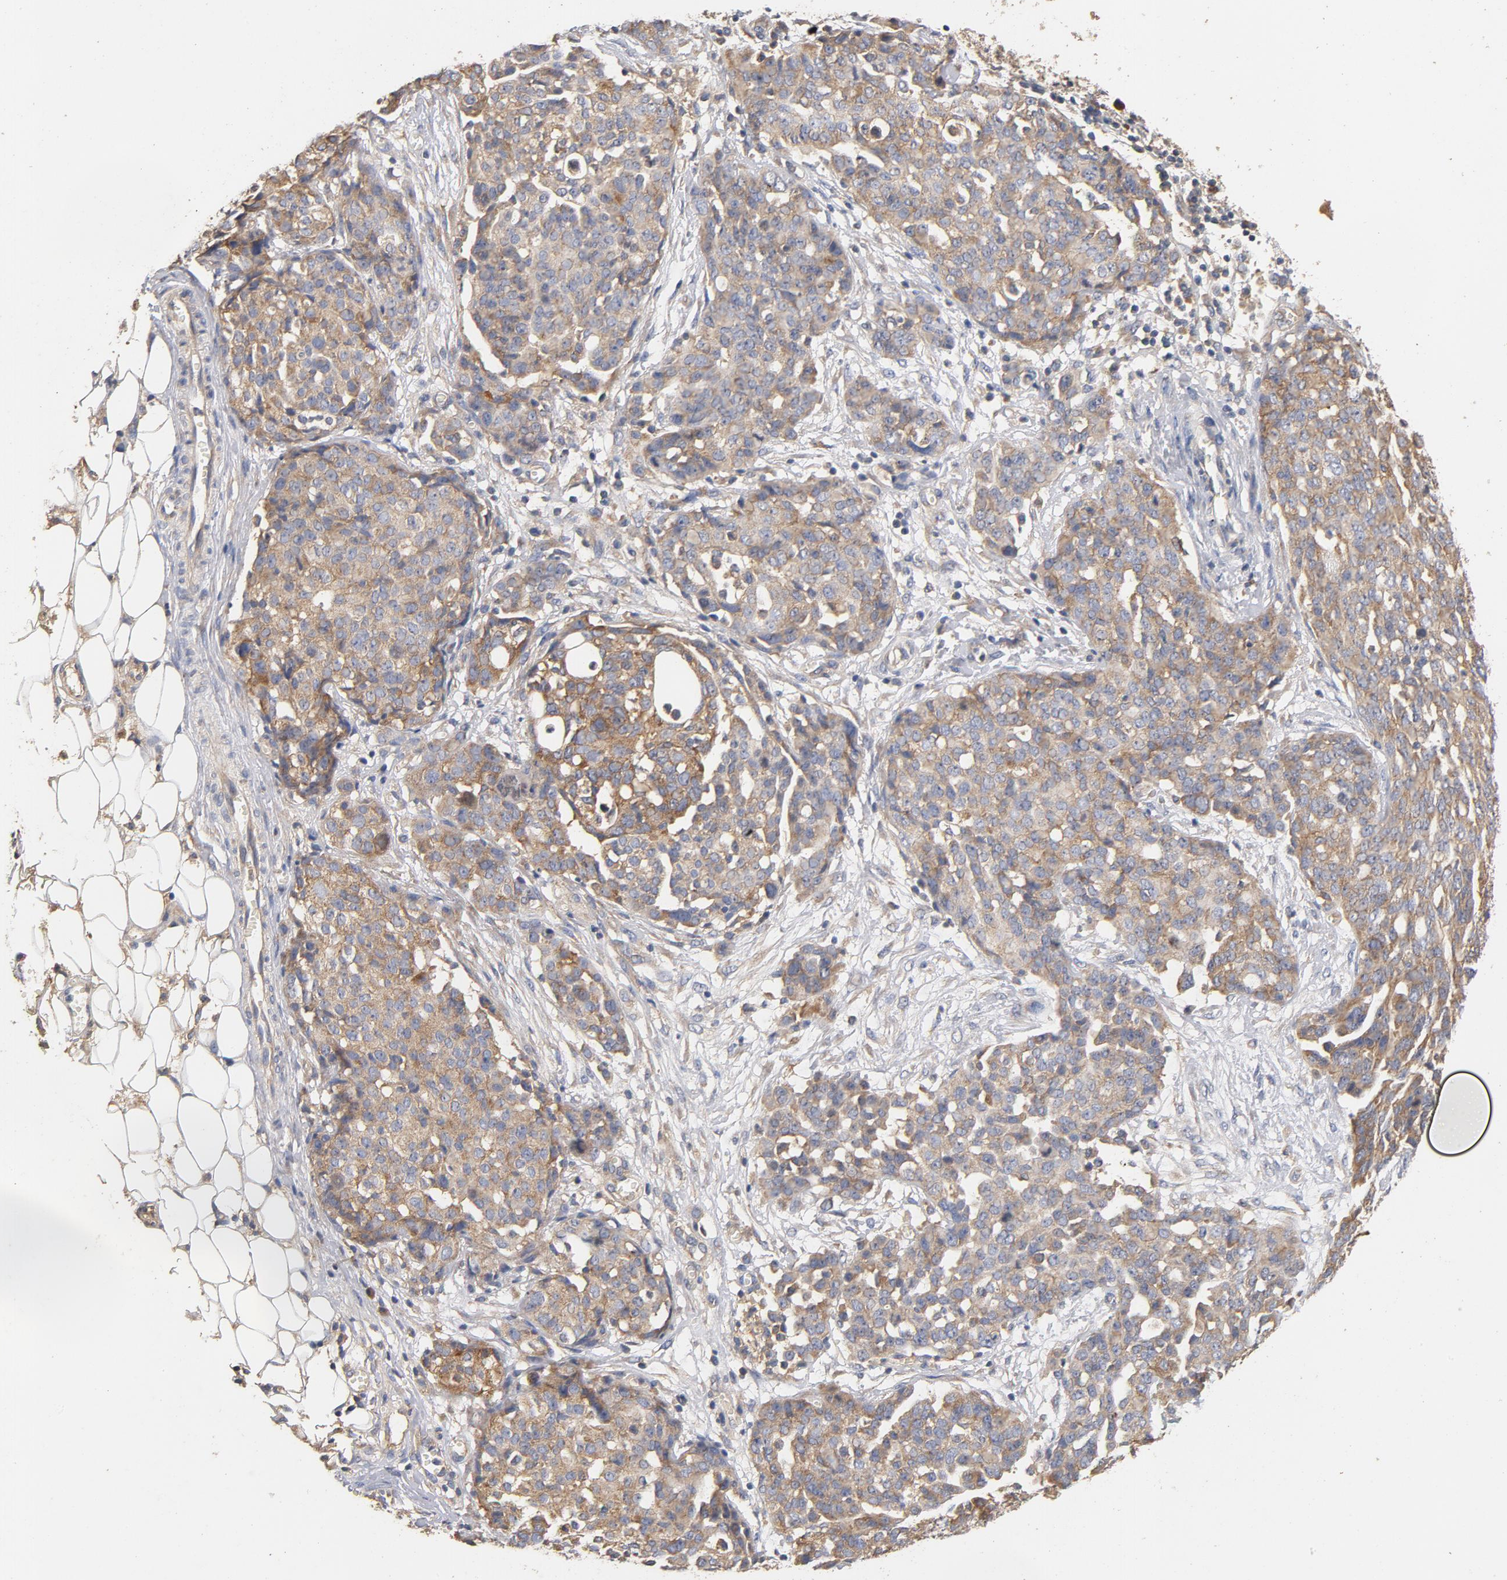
{"staining": {"intensity": "weak", "quantity": ">75%", "location": "cytoplasmic/membranous"}, "tissue": "ovarian cancer", "cell_type": "Tumor cells", "image_type": "cancer", "snomed": [{"axis": "morphology", "description": "Cystadenocarcinoma, serous, NOS"}, {"axis": "topography", "description": "Soft tissue"}, {"axis": "topography", "description": "Ovary"}], "caption": "Protein staining of ovarian cancer (serous cystadenocarcinoma) tissue exhibits weak cytoplasmic/membranous expression in about >75% of tumor cells.", "gene": "DDX6", "patient": {"sex": "female", "age": 57}}